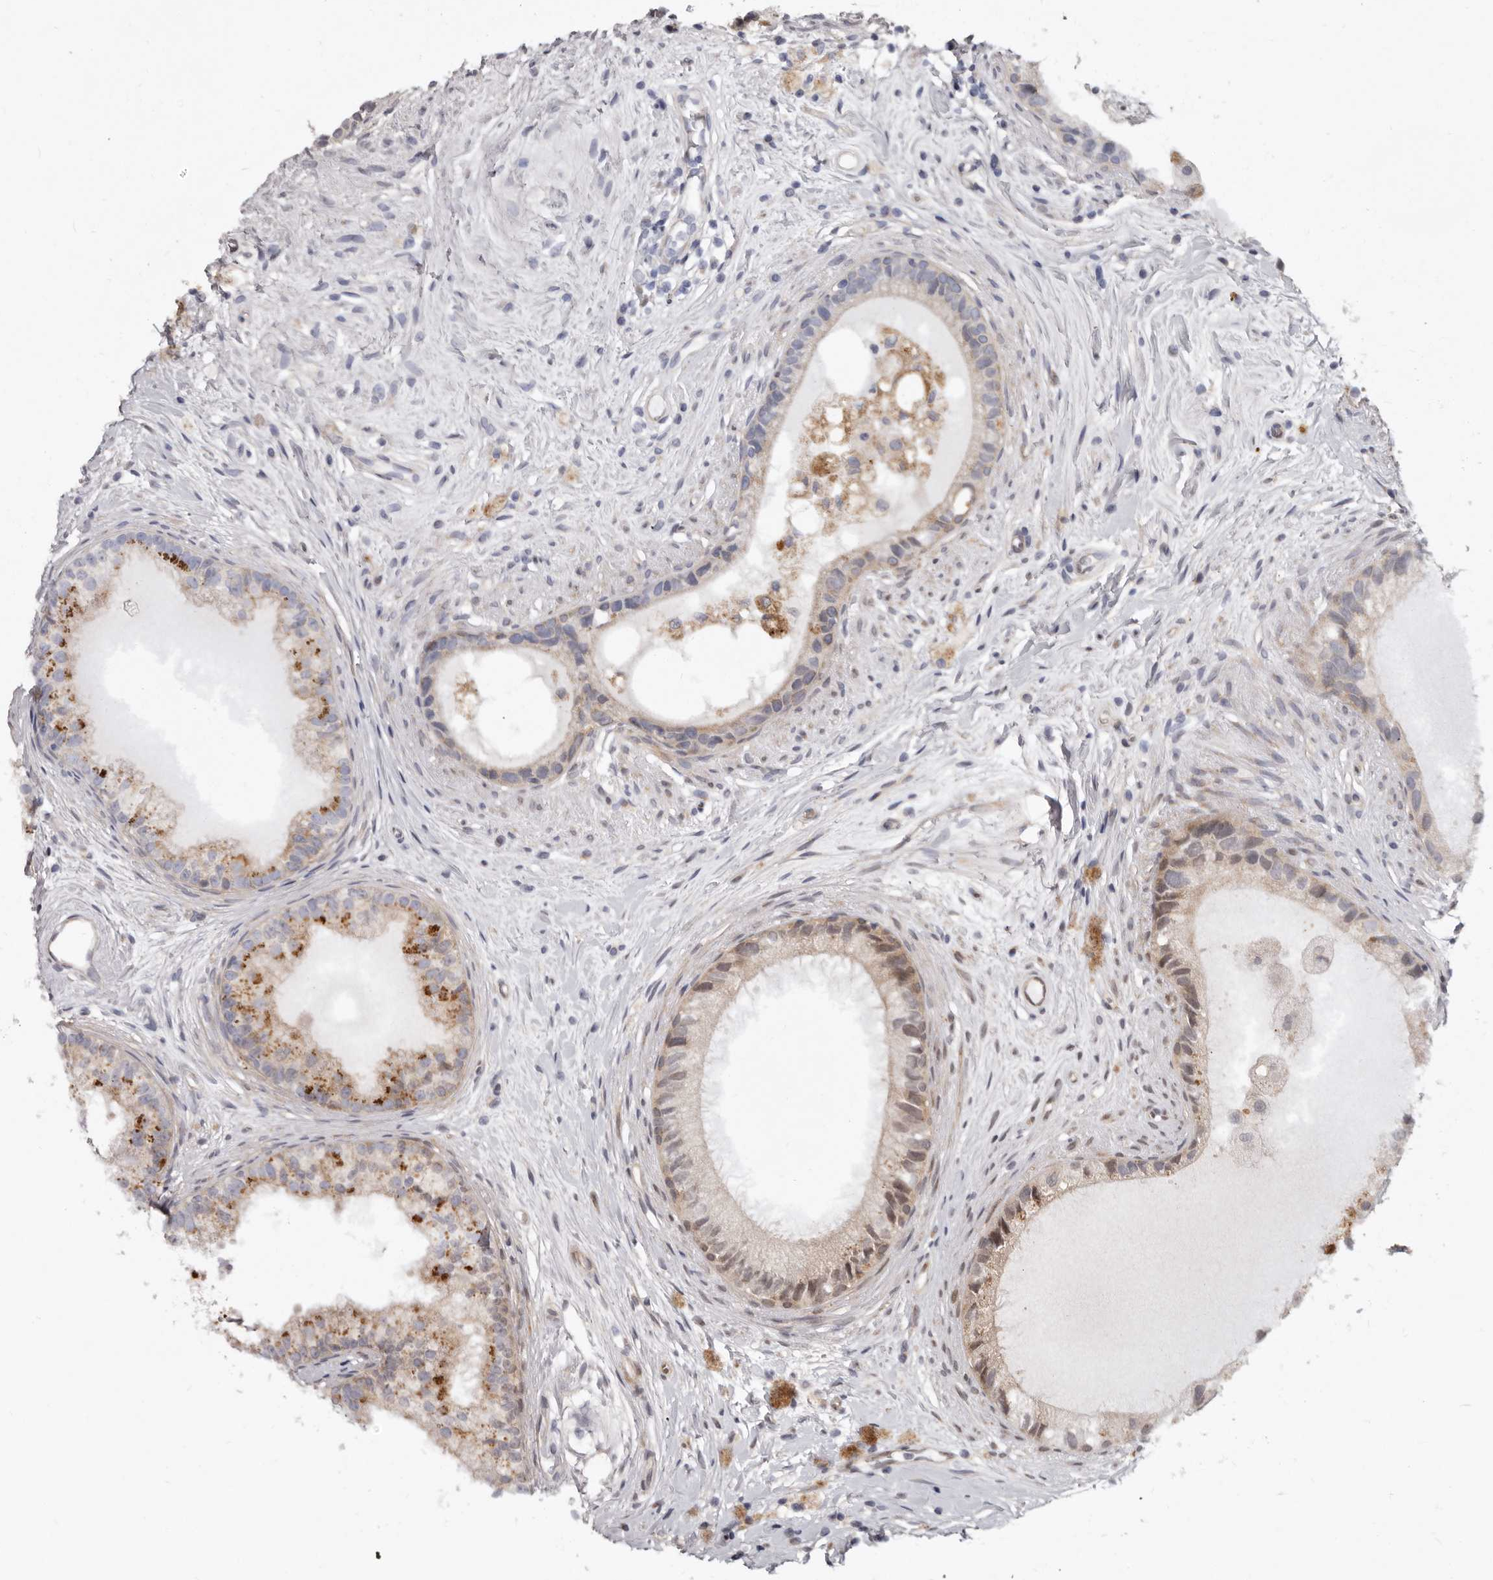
{"staining": {"intensity": "moderate", "quantity": ">75%", "location": "cytoplasmic/membranous"}, "tissue": "epididymis", "cell_type": "Glandular cells", "image_type": "normal", "snomed": [{"axis": "morphology", "description": "Normal tissue, NOS"}, {"axis": "topography", "description": "Epididymis"}], "caption": "This micrograph shows immunohistochemistry (IHC) staining of normal epididymis, with medium moderate cytoplasmic/membranous staining in approximately >75% of glandular cells.", "gene": "SBDS", "patient": {"sex": "male", "age": 80}}